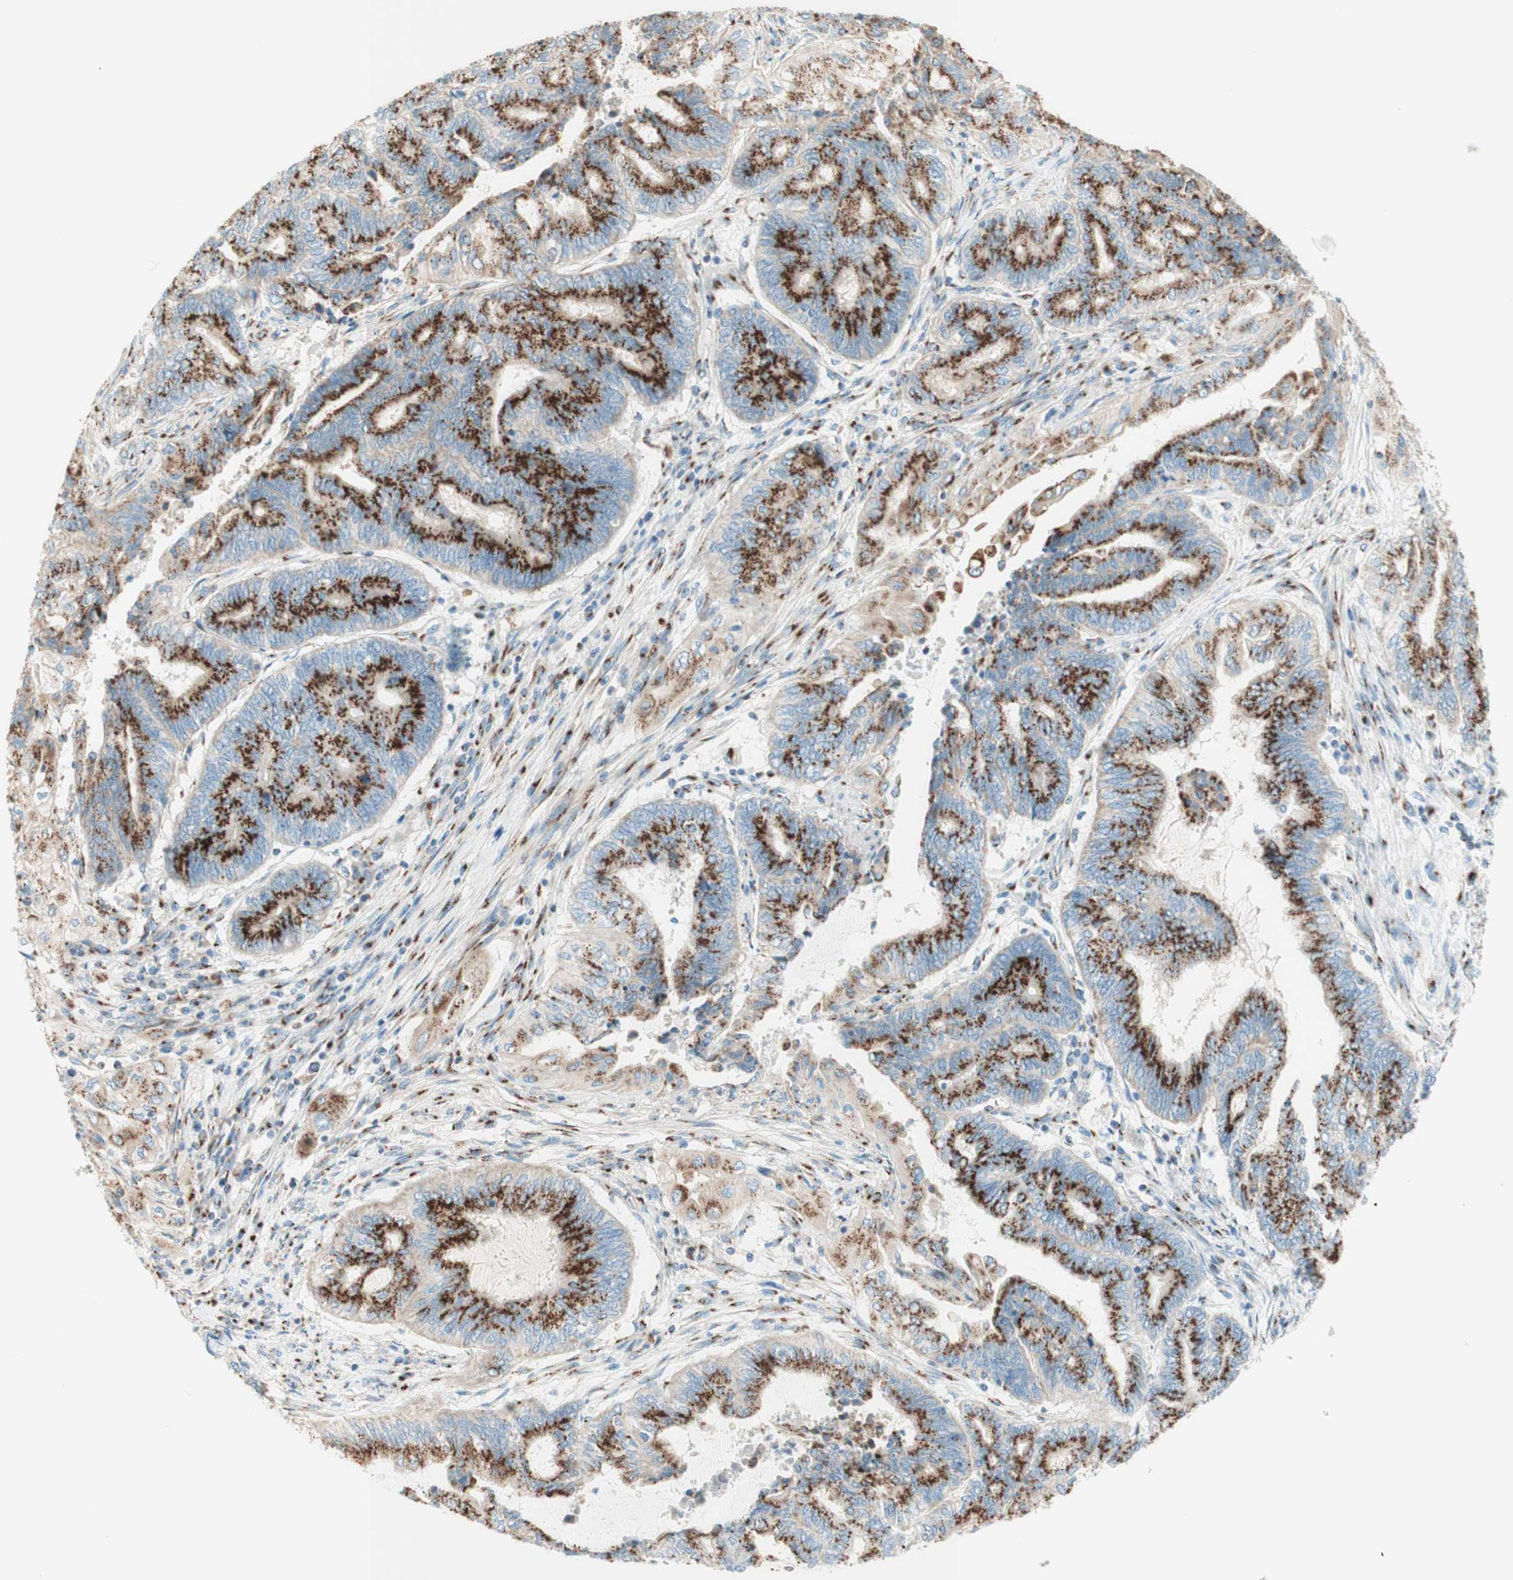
{"staining": {"intensity": "strong", "quantity": ">75%", "location": "cytoplasmic/membranous"}, "tissue": "endometrial cancer", "cell_type": "Tumor cells", "image_type": "cancer", "snomed": [{"axis": "morphology", "description": "Adenocarcinoma, NOS"}, {"axis": "topography", "description": "Uterus"}, {"axis": "topography", "description": "Endometrium"}], "caption": "Adenocarcinoma (endometrial) stained with a protein marker displays strong staining in tumor cells.", "gene": "GOLGB1", "patient": {"sex": "female", "age": 70}}